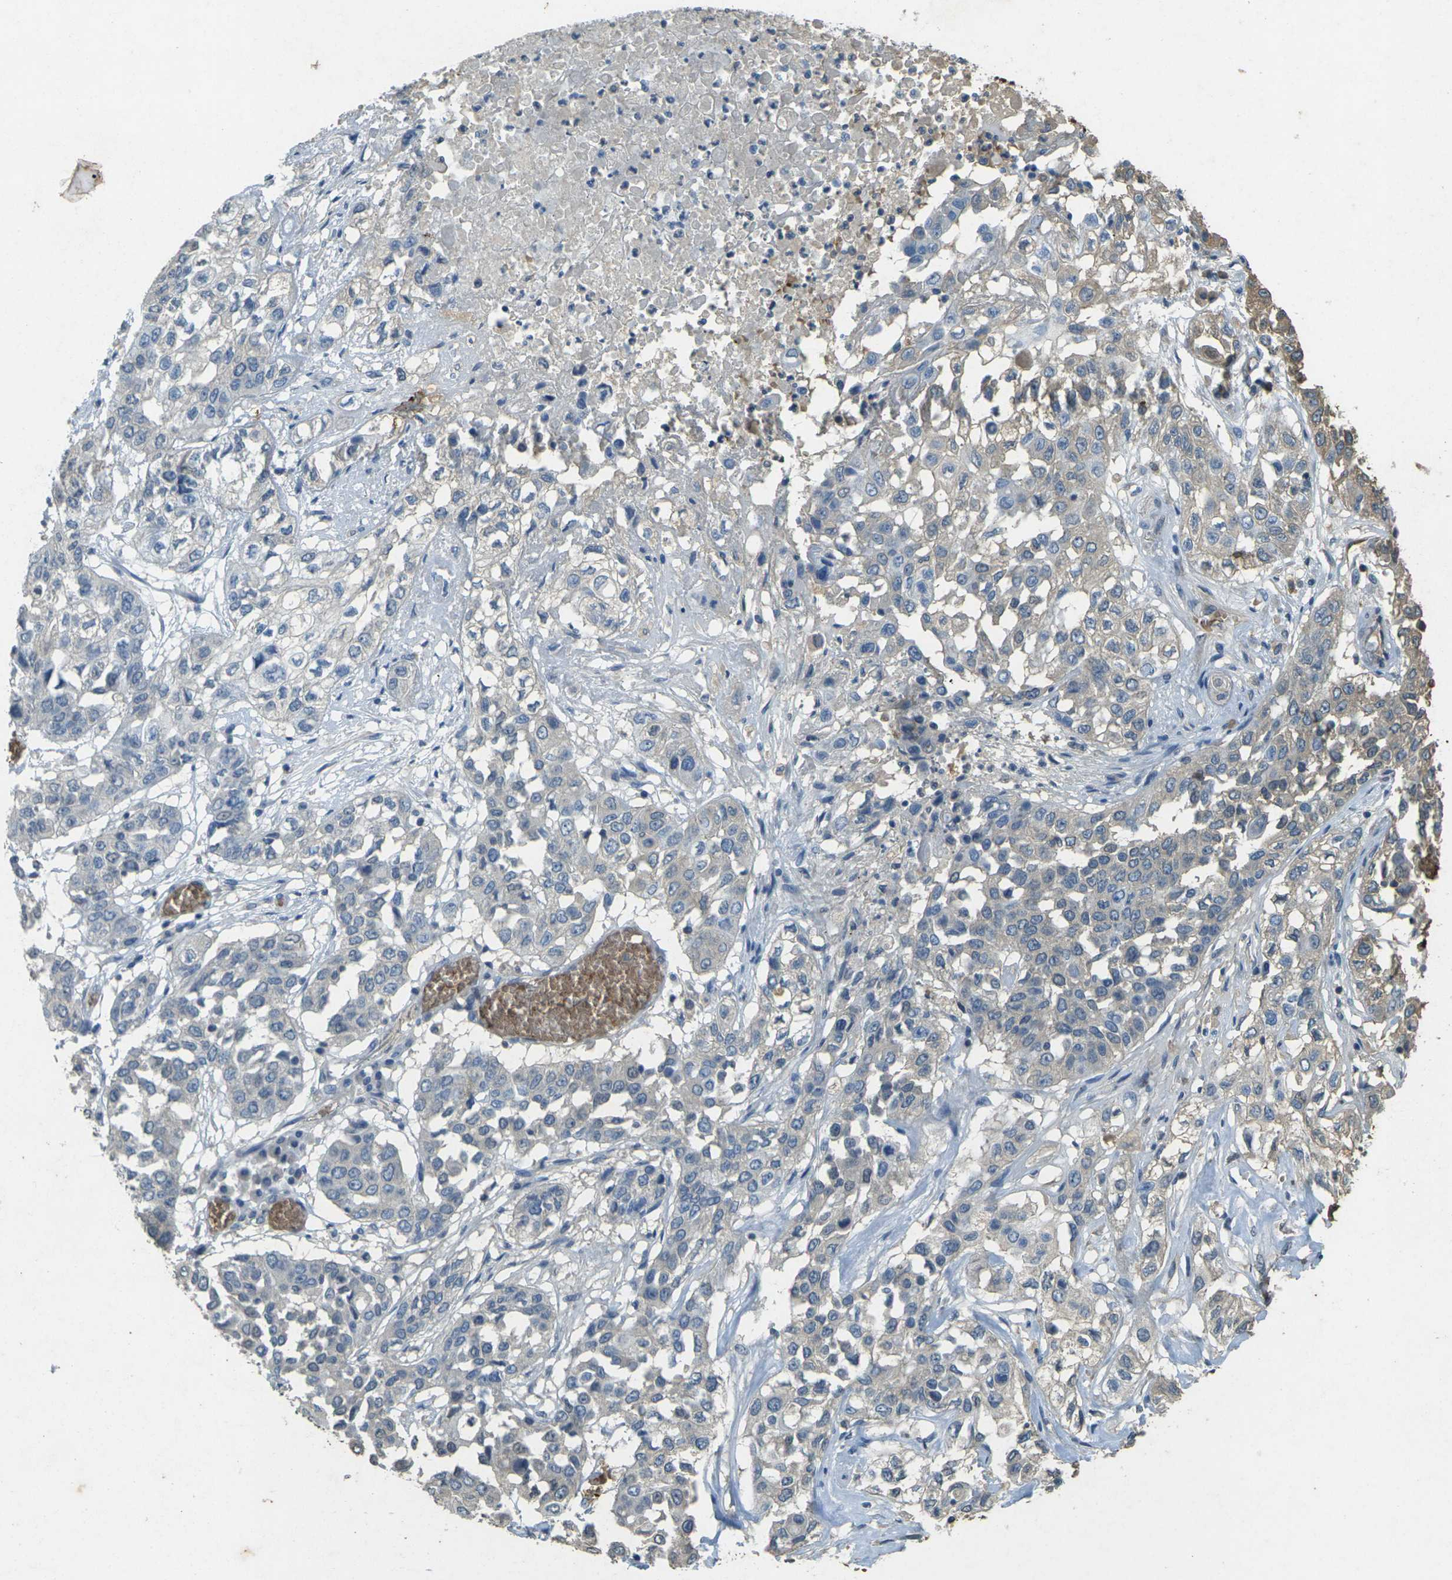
{"staining": {"intensity": "weak", "quantity": "25%-75%", "location": "cytoplasmic/membranous"}, "tissue": "lung cancer", "cell_type": "Tumor cells", "image_type": "cancer", "snomed": [{"axis": "morphology", "description": "Squamous cell carcinoma, NOS"}, {"axis": "topography", "description": "Lung"}], "caption": "Immunohistochemical staining of squamous cell carcinoma (lung) exhibits weak cytoplasmic/membranous protein expression in approximately 25%-75% of tumor cells.", "gene": "HBB", "patient": {"sex": "male", "age": 71}}